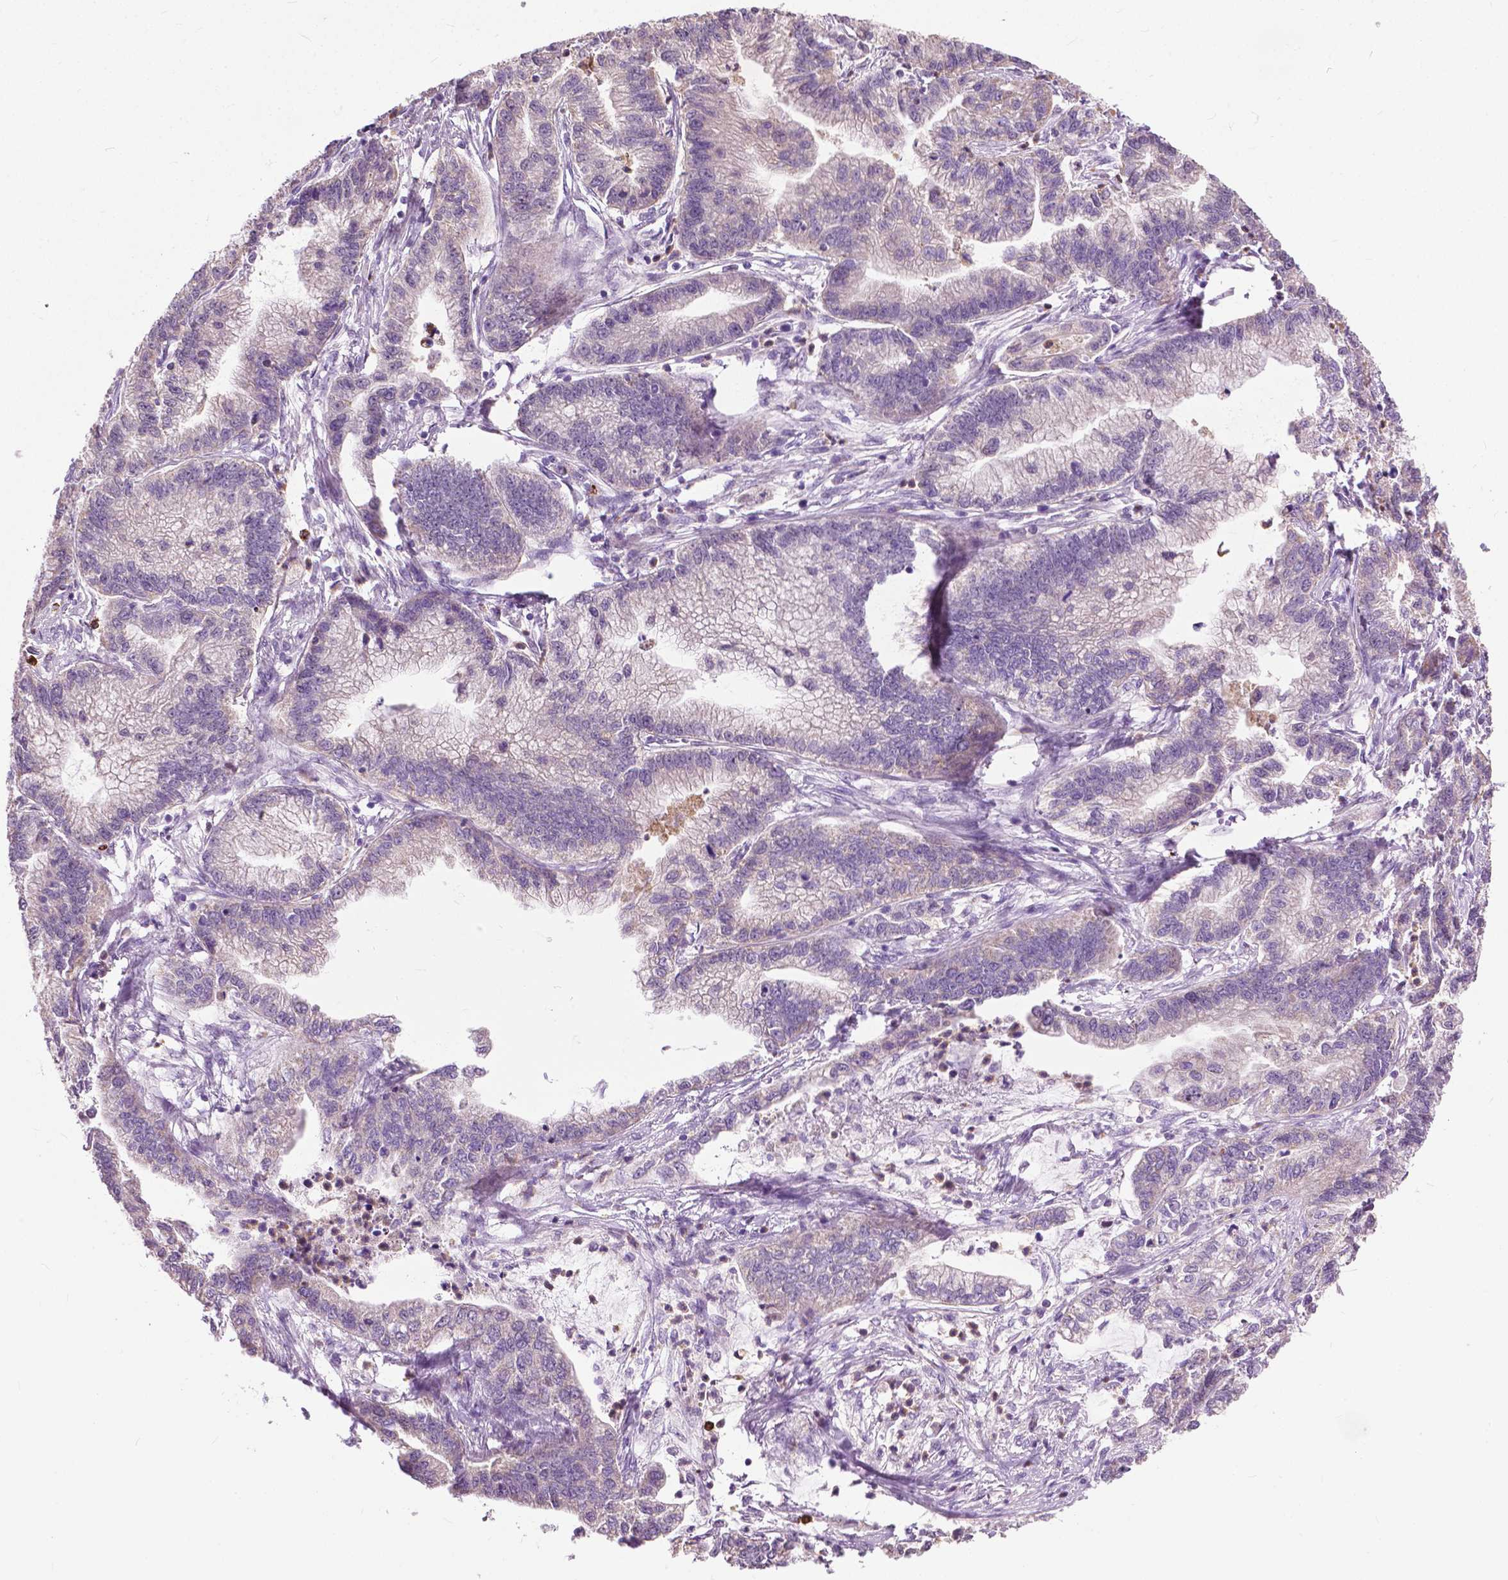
{"staining": {"intensity": "negative", "quantity": "none", "location": "none"}, "tissue": "stomach cancer", "cell_type": "Tumor cells", "image_type": "cancer", "snomed": [{"axis": "morphology", "description": "Adenocarcinoma, NOS"}, {"axis": "topography", "description": "Stomach"}], "caption": "Stomach cancer (adenocarcinoma) was stained to show a protein in brown. There is no significant staining in tumor cells. (Immunohistochemistry (ihc), brightfield microscopy, high magnification).", "gene": "TTC9B", "patient": {"sex": "male", "age": 83}}